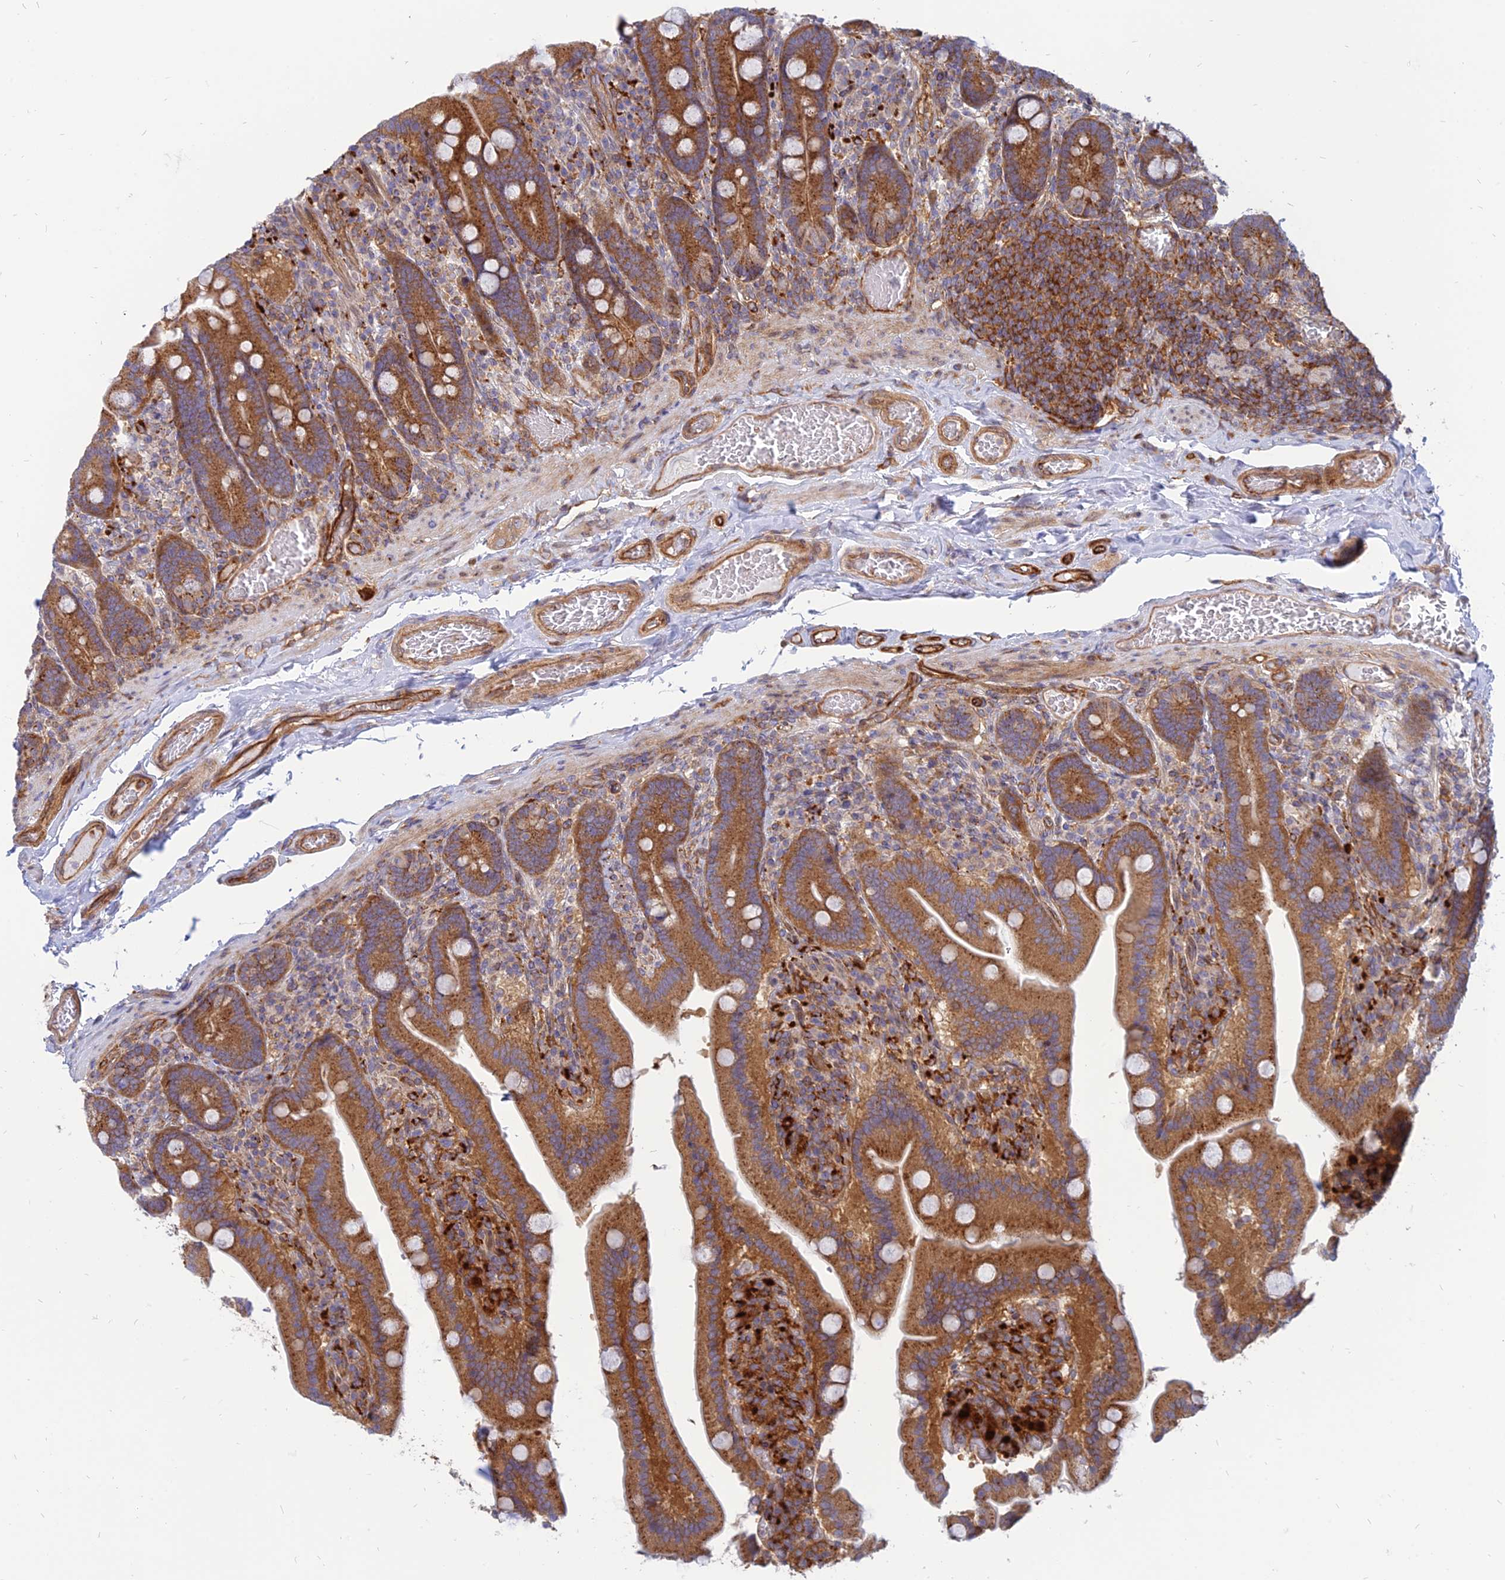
{"staining": {"intensity": "strong", "quantity": ">75%", "location": "cytoplasmic/membranous"}, "tissue": "duodenum", "cell_type": "Glandular cells", "image_type": "normal", "snomed": [{"axis": "morphology", "description": "Normal tissue, NOS"}, {"axis": "topography", "description": "Duodenum"}], "caption": "This is an image of immunohistochemistry (IHC) staining of unremarkable duodenum, which shows strong positivity in the cytoplasmic/membranous of glandular cells.", "gene": "PHKA2", "patient": {"sex": "female", "age": 62}}